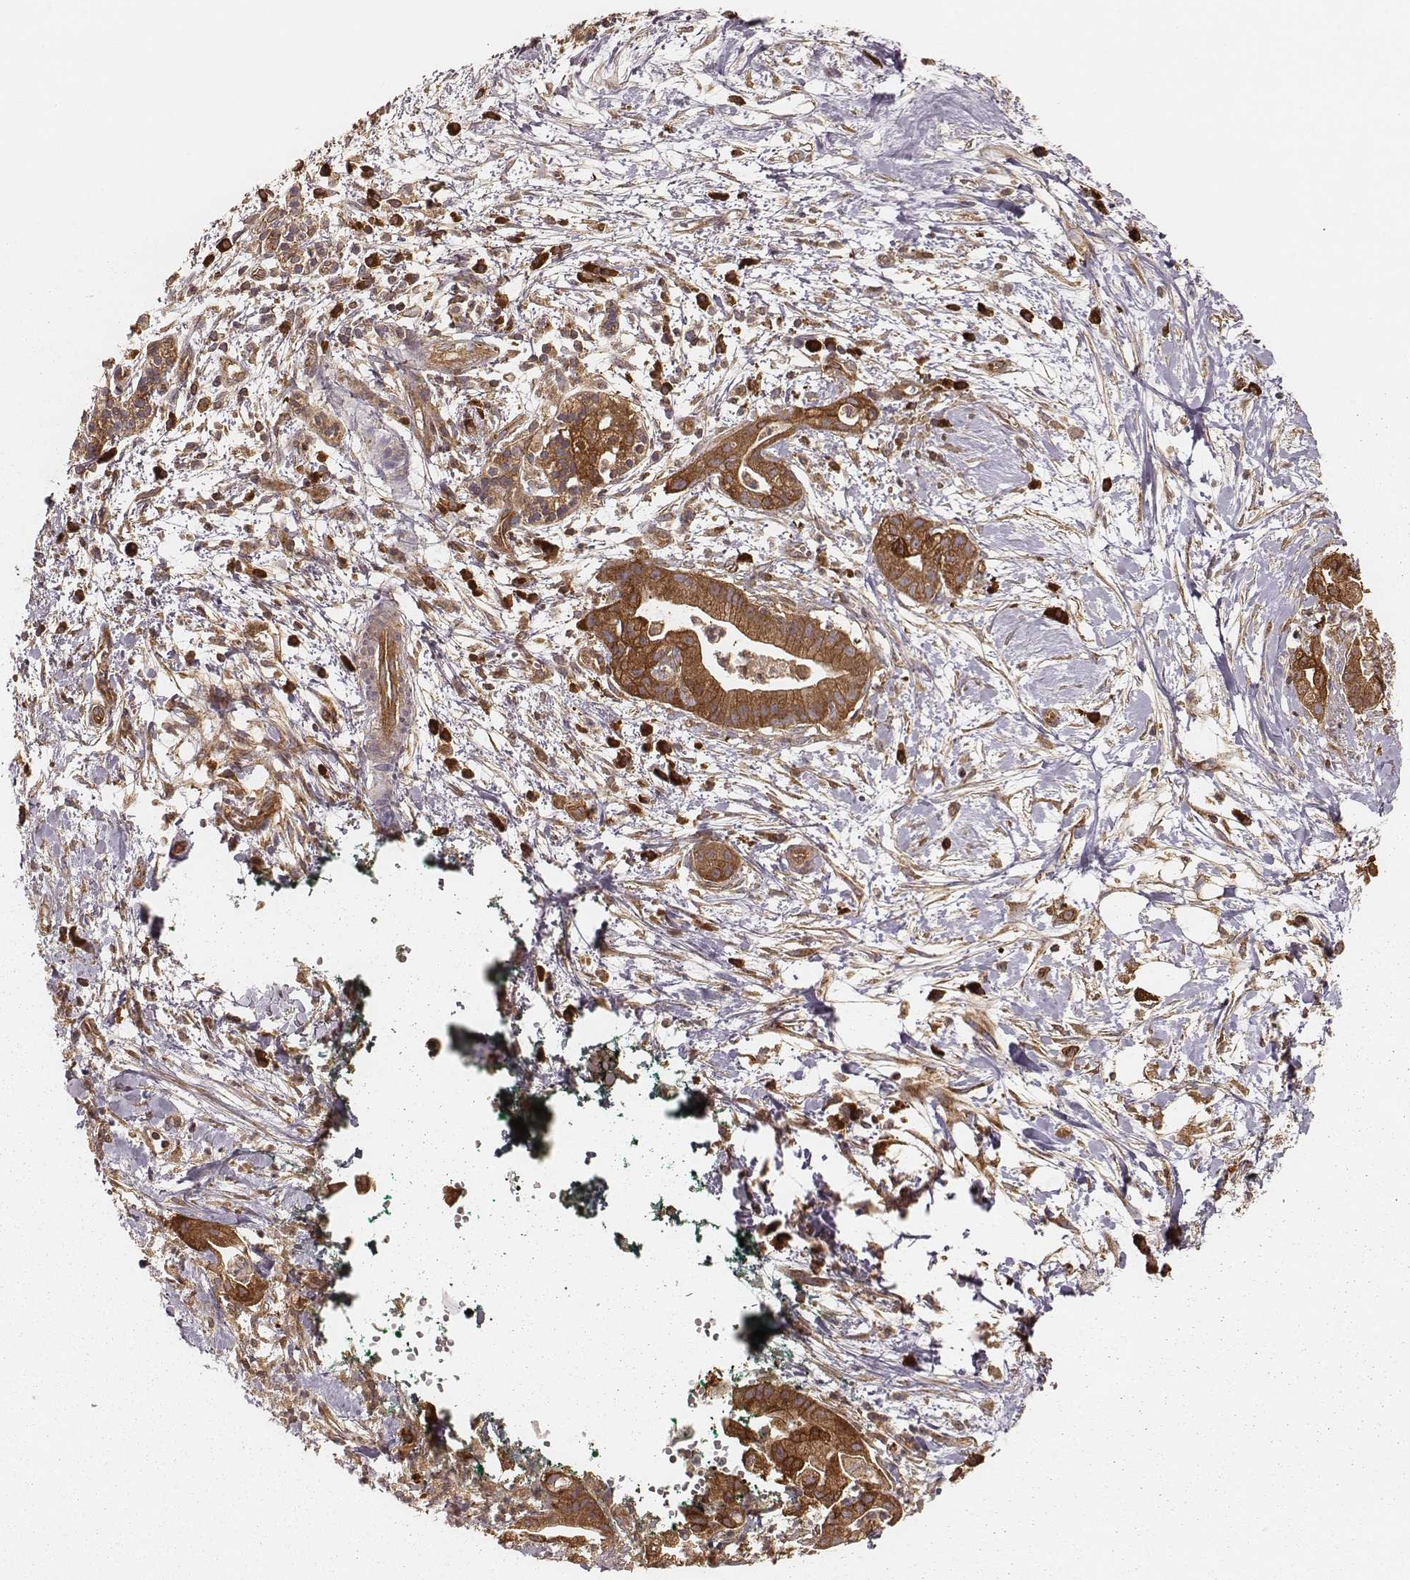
{"staining": {"intensity": "strong", "quantity": ">75%", "location": "cytoplasmic/membranous"}, "tissue": "pancreatic cancer", "cell_type": "Tumor cells", "image_type": "cancer", "snomed": [{"axis": "morphology", "description": "Normal tissue, NOS"}, {"axis": "morphology", "description": "Adenocarcinoma, NOS"}, {"axis": "topography", "description": "Lymph node"}, {"axis": "topography", "description": "Pancreas"}], "caption": "A micrograph showing strong cytoplasmic/membranous expression in approximately >75% of tumor cells in adenocarcinoma (pancreatic), as visualized by brown immunohistochemical staining.", "gene": "CARS1", "patient": {"sex": "female", "age": 58}}